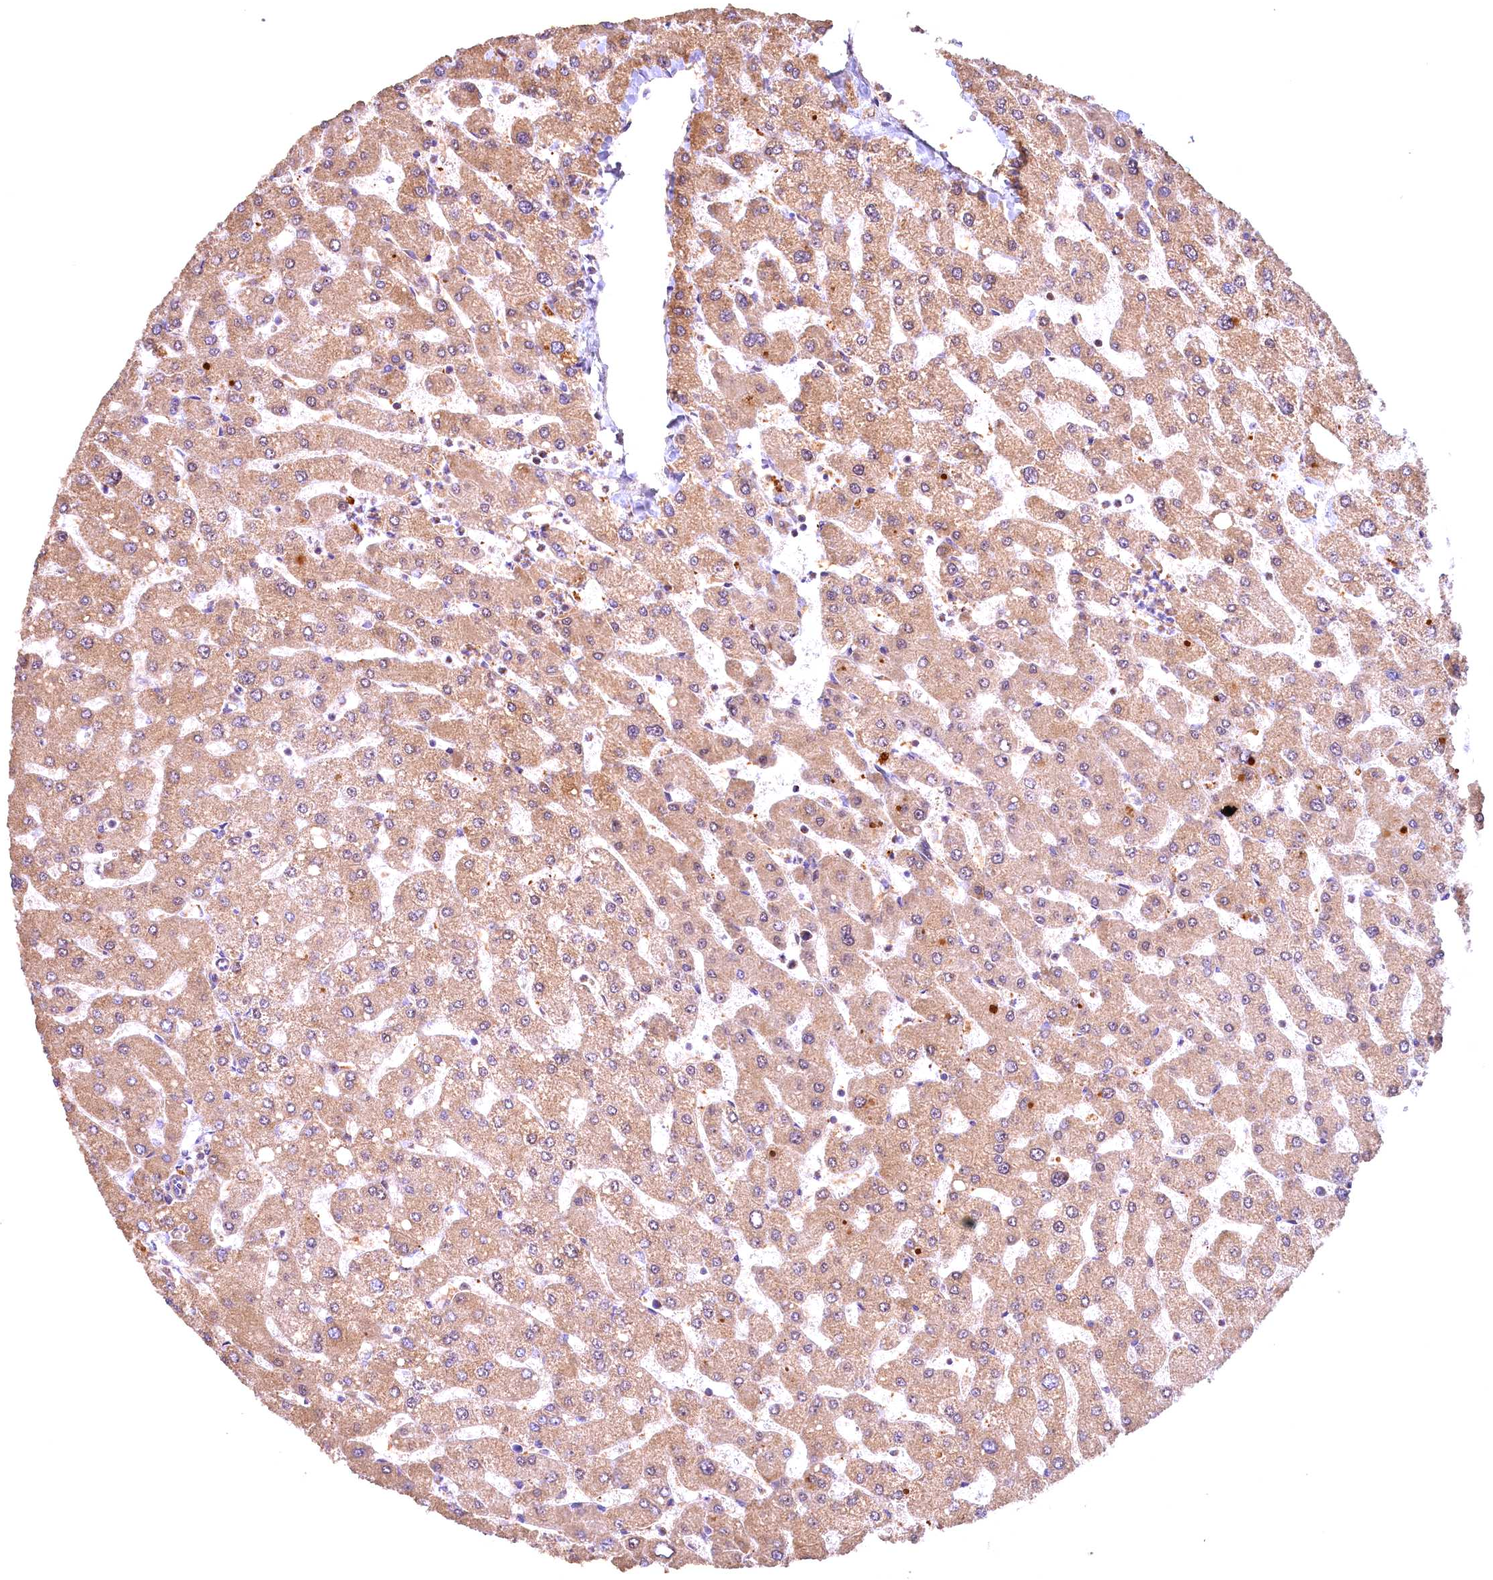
{"staining": {"intensity": "moderate", "quantity": ">75%", "location": "cytoplasmic/membranous"}, "tissue": "liver", "cell_type": "Cholangiocytes", "image_type": "normal", "snomed": [{"axis": "morphology", "description": "Normal tissue, NOS"}, {"axis": "topography", "description": "Liver"}], "caption": "A medium amount of moderate cytoplasmic/membranous expression is present in approximately >75% of cholangiocytes in benign liver.", "gene": "FUZ", "patient": {"sex": "male", "age": 55}}